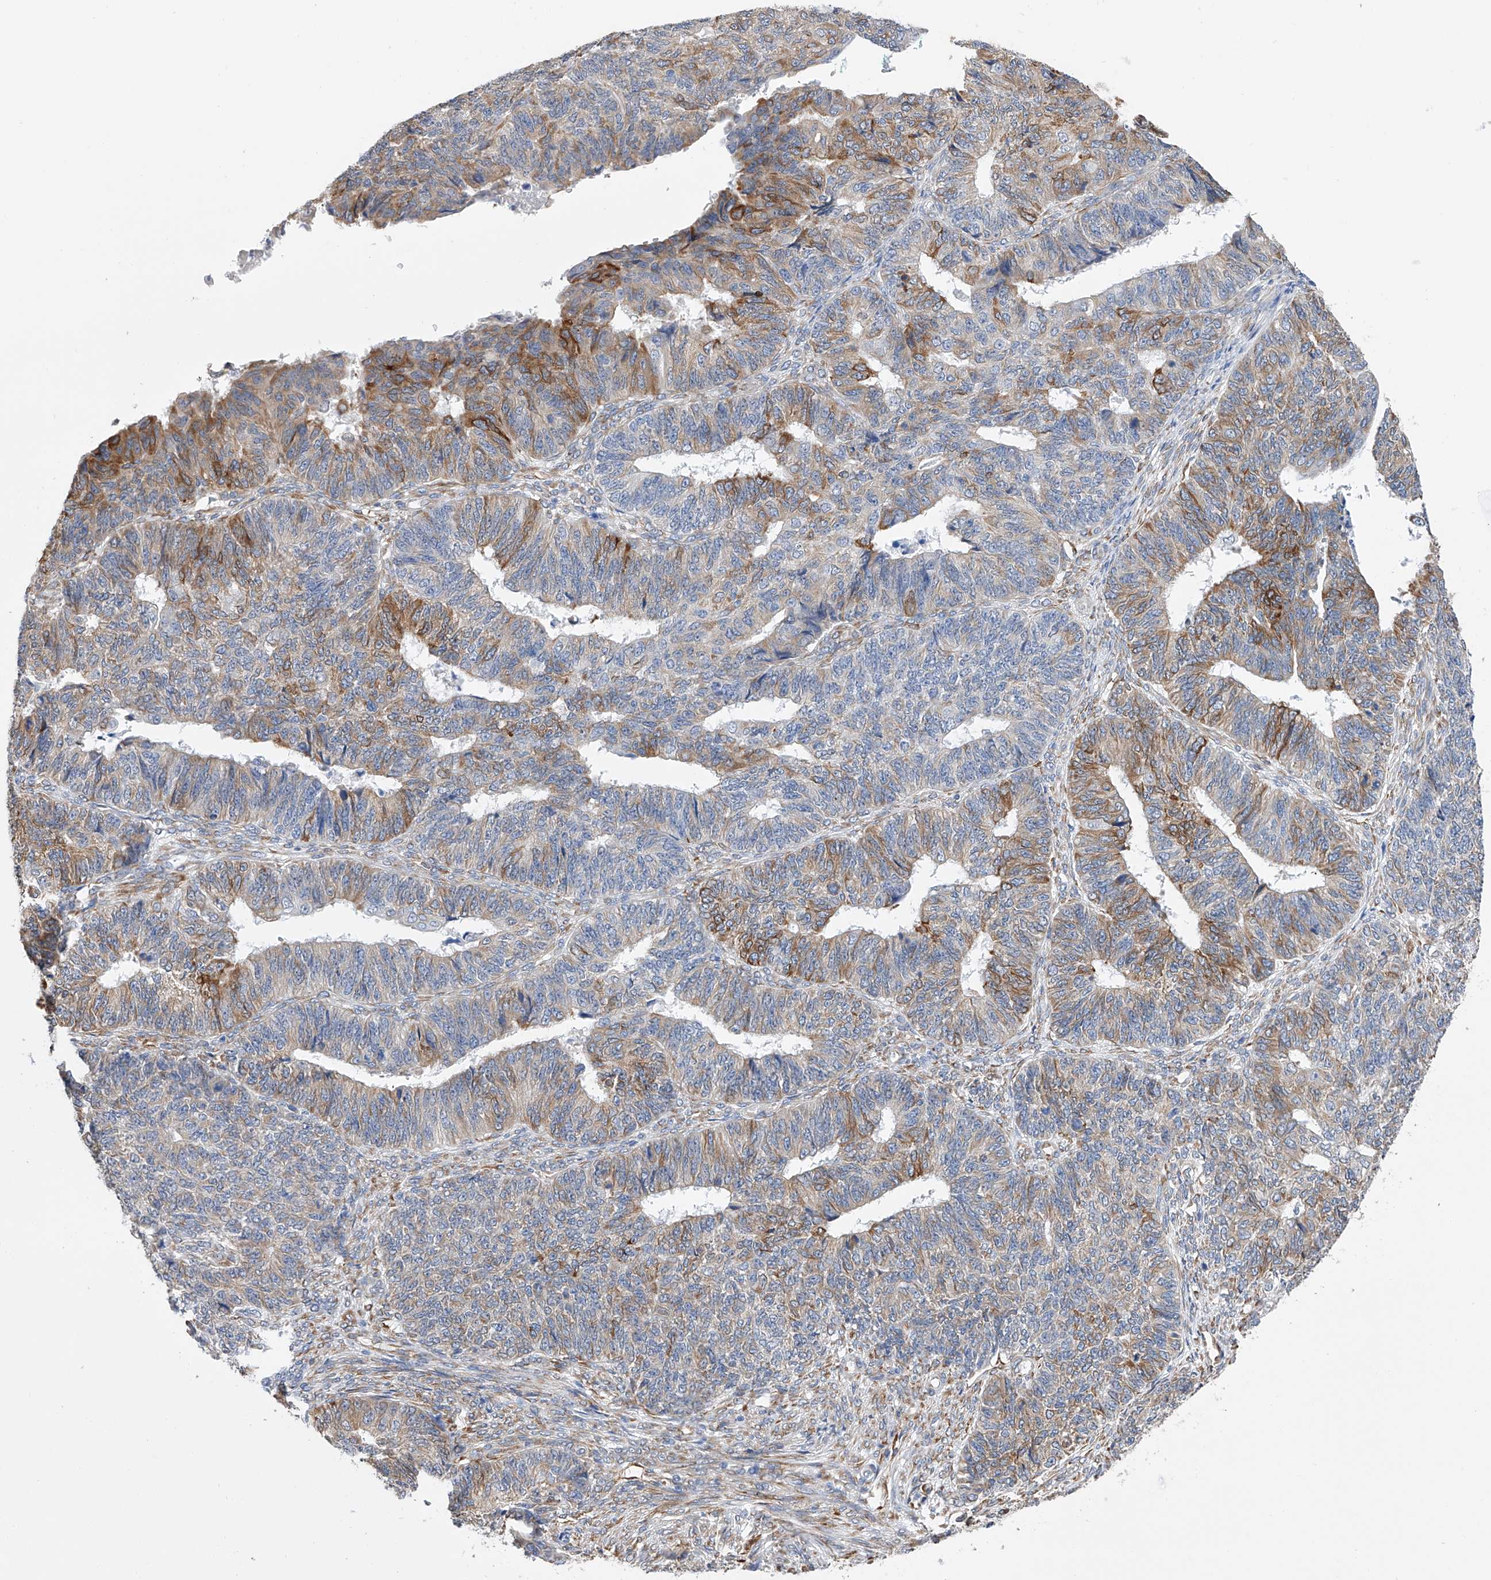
{"staining": {"intensity": "moderate", "quantity": "25%-75%", "location": "cytoplasmic/membranous"}, "tissue": "endometrial cancer", "cell_type": "Tumor cells", "image_type": "cancer", "snomed": [{"axis": "morphology", "description": "Adenocarcinoma, NOS"}, {"axis": "topography", "description": "Endometrium"}], "caption": "Protein staining of adenocarcinoma (endometrial) tissue shows moderate cytoplasmic/membranous positivity in approximately 25%-75% of tumor cells. The staining is performed using DAB (3,3'-diaminobenzidine) brown chromogen to label protein expression. The nuclei are counter-stained blue using hematoxylin.", "gene": "PDIA5", "patient": {"sex": "female", "age": 32}}